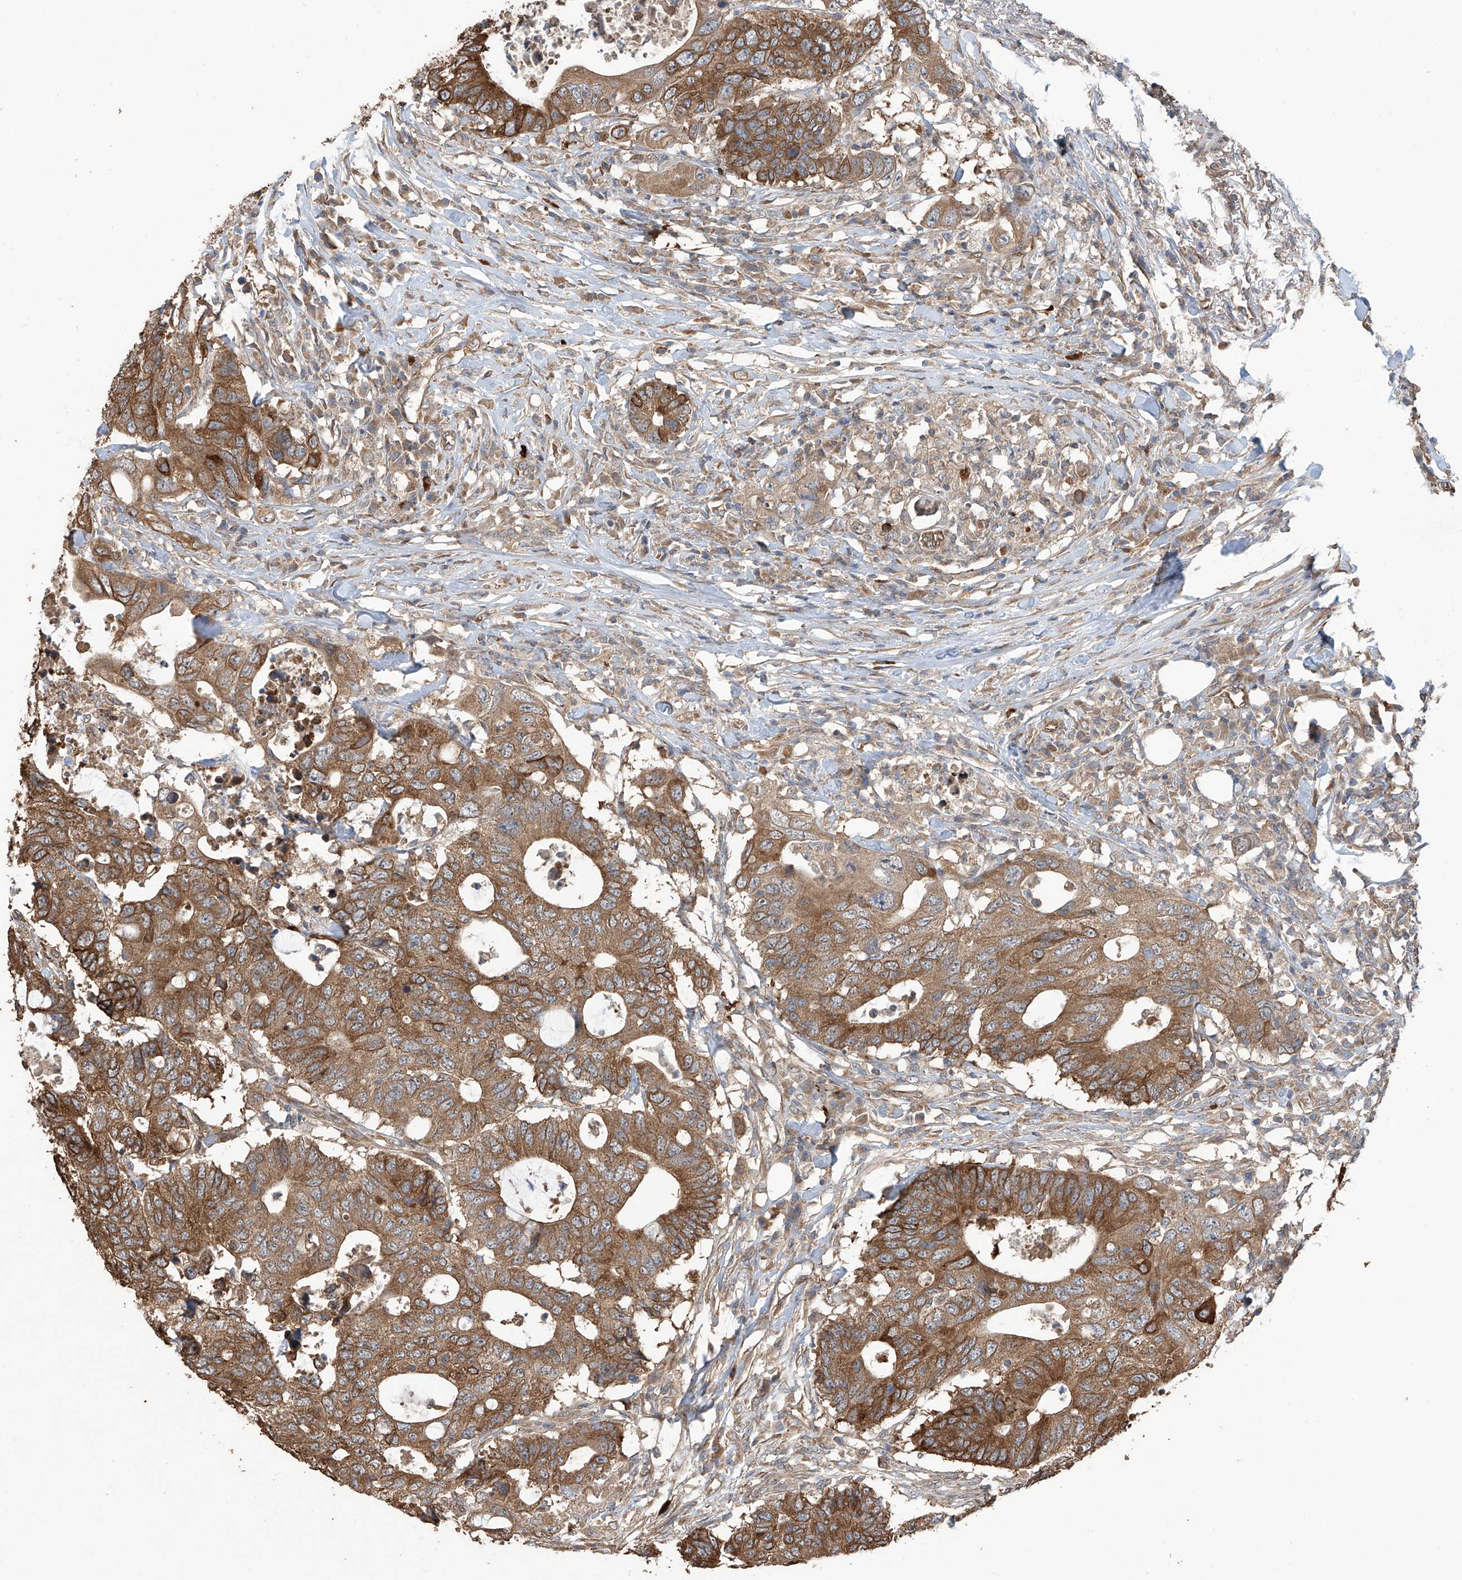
{"staining": {"intensity": "moderate", "quantity": ">75%", "location": "cytoplasmic/membranous"}, "tissue": "colorectal cancer", "cell_type": "Tumor cells", "image_type": "cancer", "snomed": [{"axis": "morphology", "description": "Adenocarcinoma, NOS"}, {"axis": "topography", "description": "Colon"}], "caption": "Protein expression analysis of colorectal cancer reveals moderate cytoplasmic/membranous staining in about >75% of tumor cells.", "gene": "AGBL5", "patient": {"sex": "male", "age": 71}}